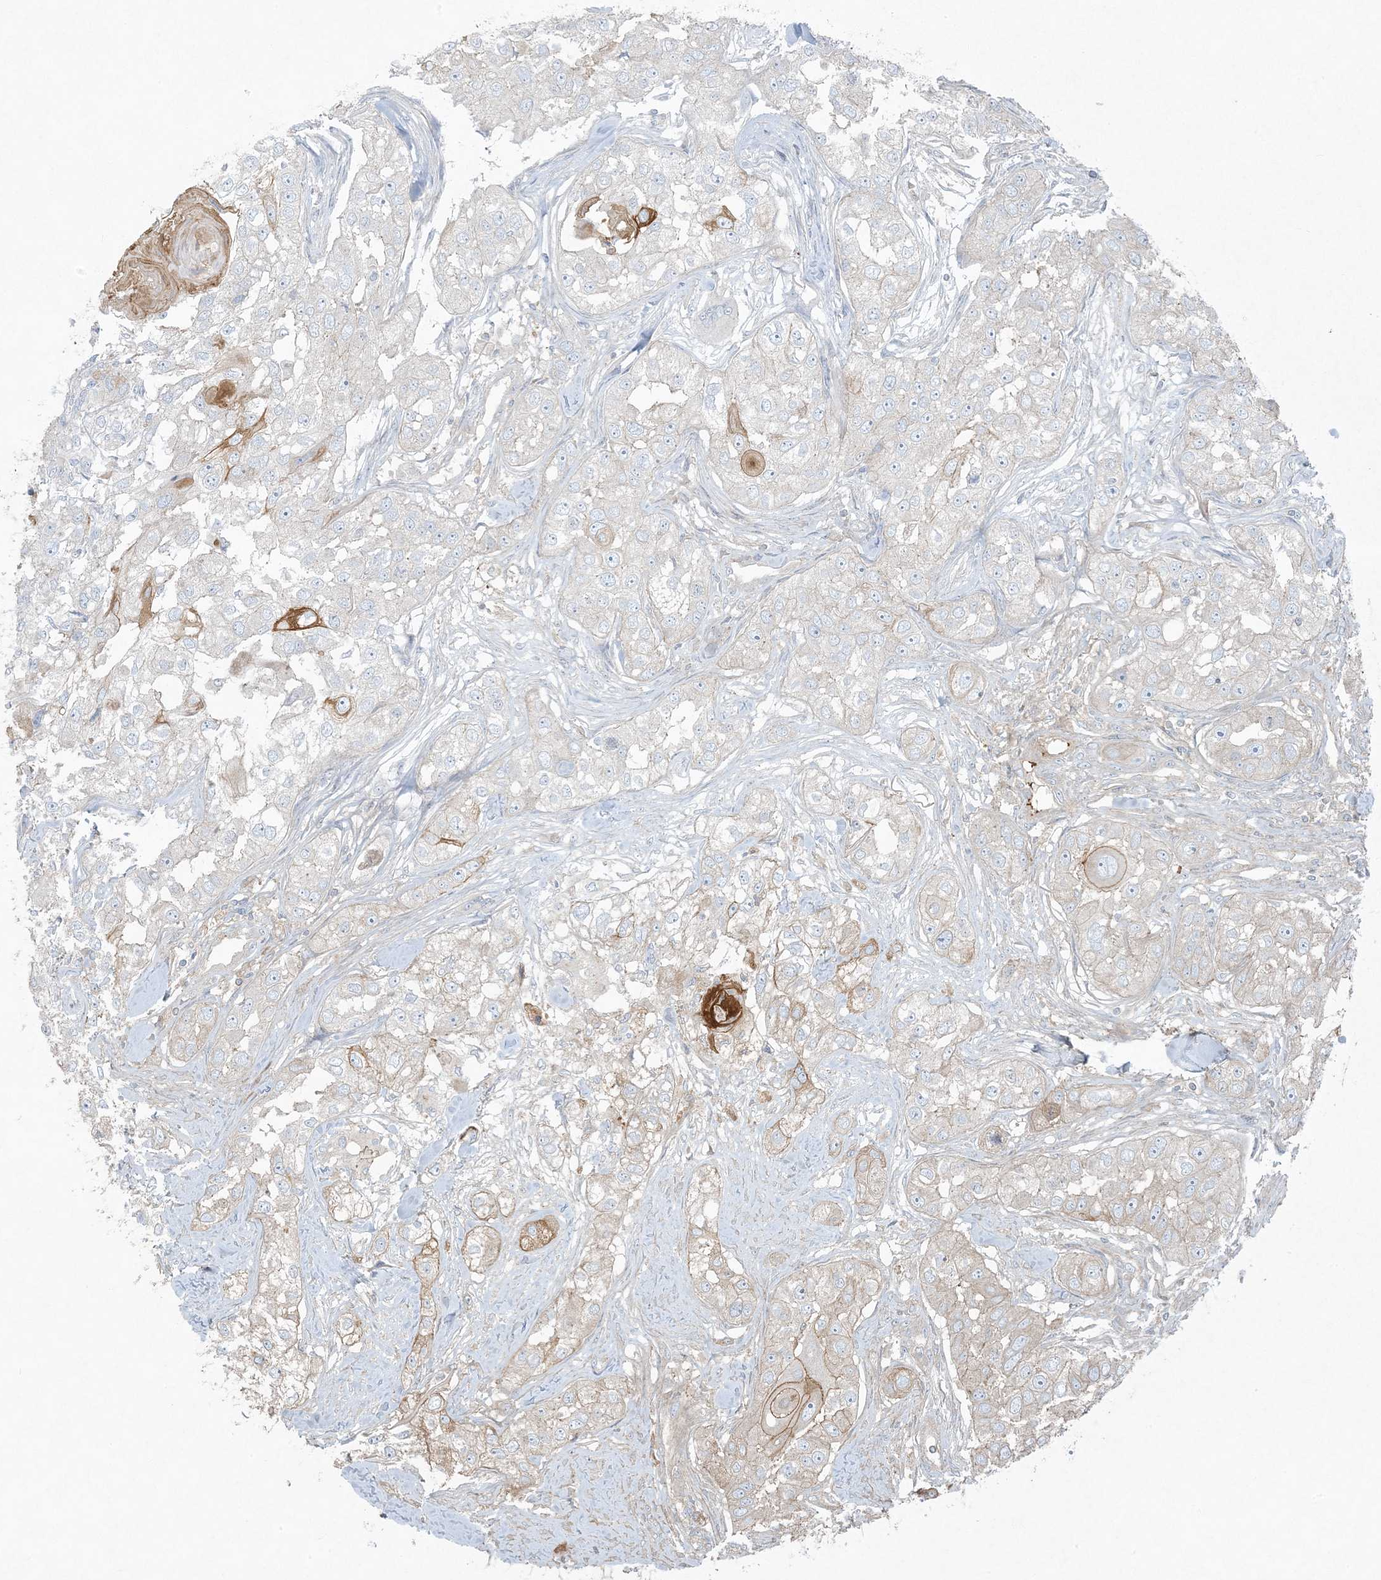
{"staining": {"intensity": "weak", "quantity": "<25%", "location": "cytoplasmic/membranous"}, "tissue": "head and neck cancer", "cell_type": "Tumor cells", "image_type": "cancer", "snomed": [{"axis": "morphology", "description": "Normal tissue, NOS"}, {"axis": "morphology", "description": "Squamous cell carcinoma, NOS"}, {"axis": "topography", "description": "Skeletal muscle"}, {"axis": "topography", "description": "Head-Neck"}], "caption": "This is an IHC image of human head and neck cancer (squamous cell carcinoma). There is no expression in tumor cells.", "gene": "PIK3R4", "patient": {"sex": "male", "age": 51}}